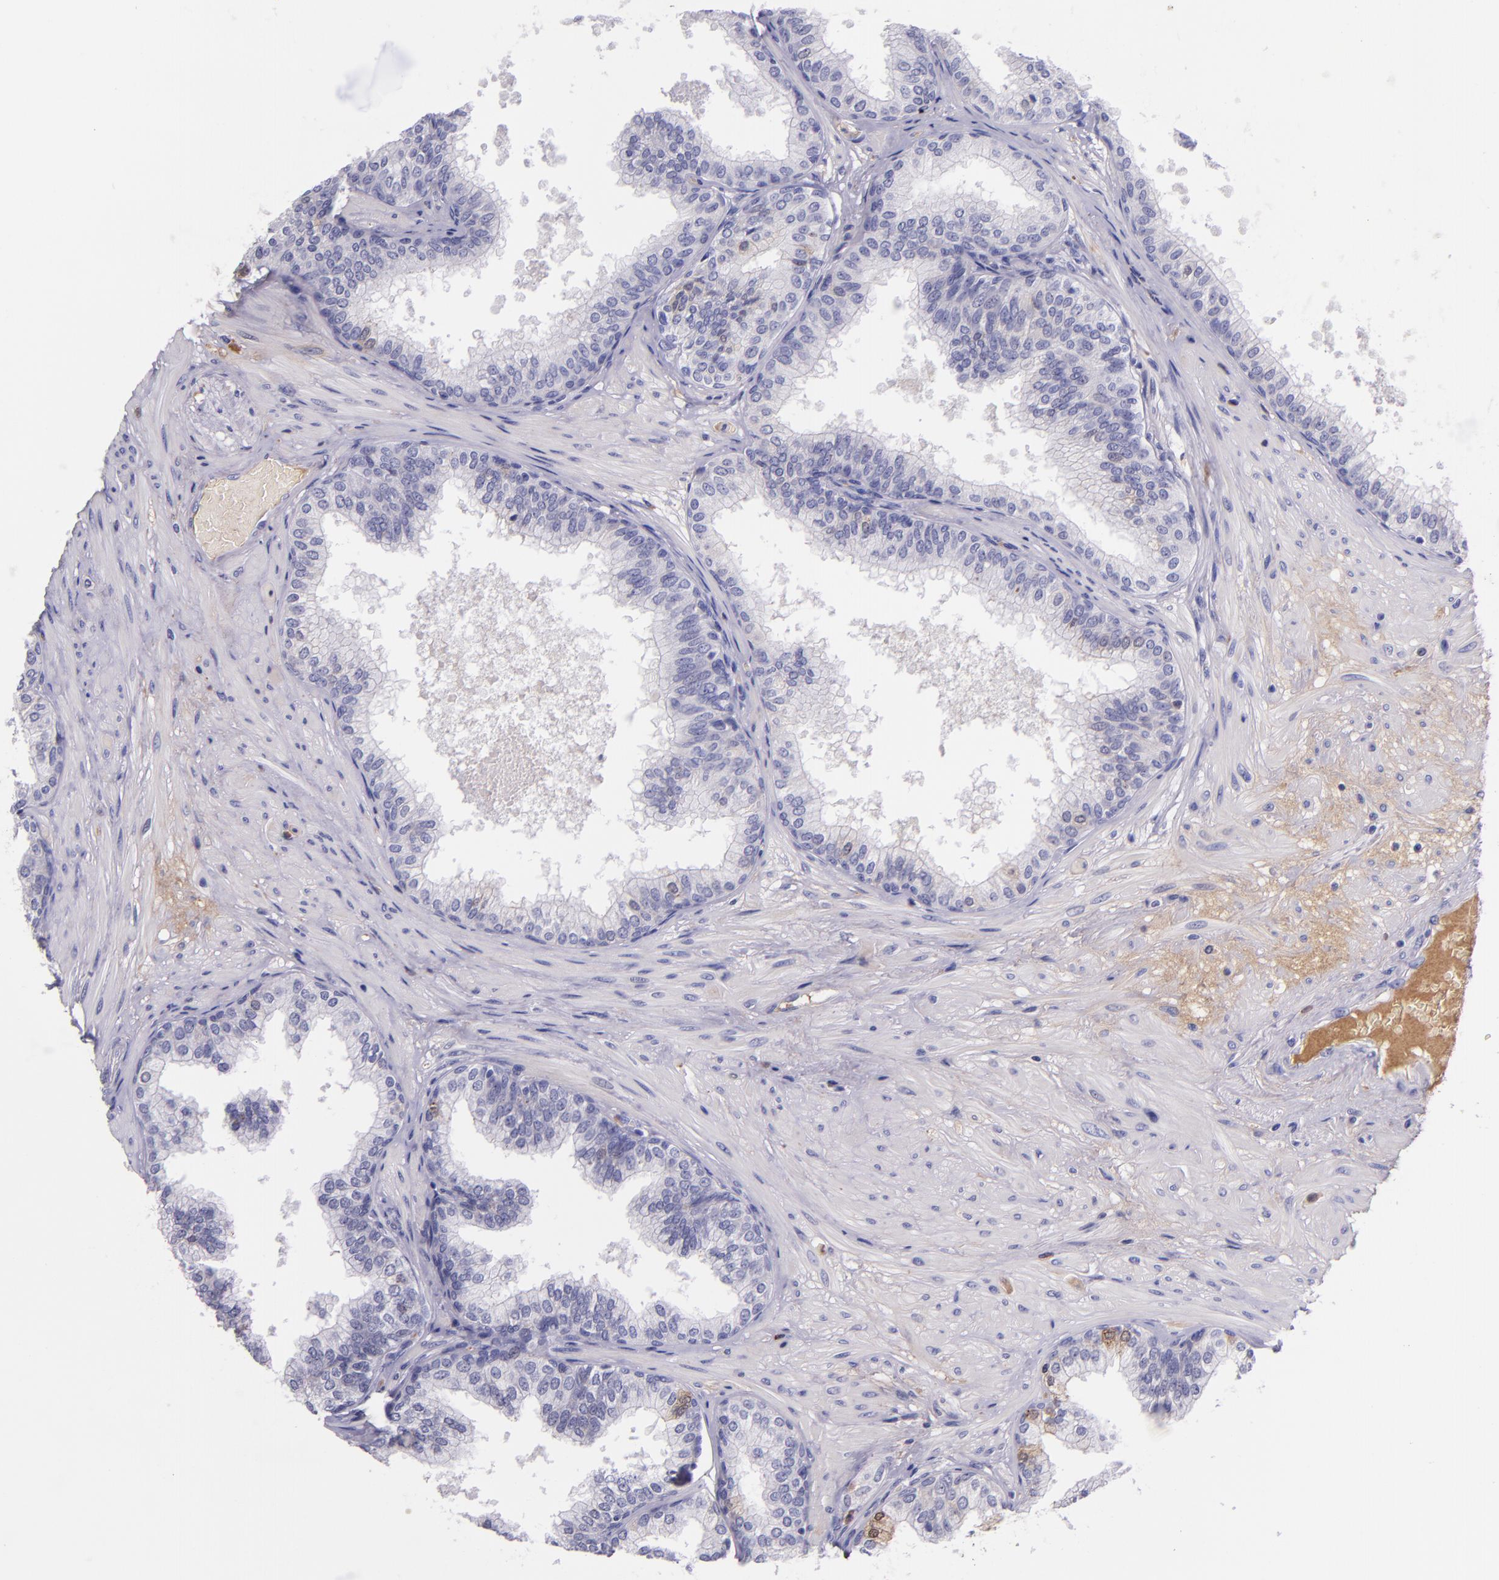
{"staining": {"intensity": "negative", "quantity": "none", "location": "none"}, "tissue": "prostate", "cell_type": "Glandular cells", "image_type": "normal", "snomed": [{"axis": "morphology", "description": "Normal tissue, NOS"}, {"axis": "topography", "description": "Prostate"}], "caption": "Image shows no protein staining in glandular cells of unremarkable prostate. Brightfield microscopy of immunohistochemistry stained with DAB (3,3'-diaminobenzidine) (brown) and hematoxylin (blue), captured at high magnification.", "gene": "KNG1", "patient": {"sex": "male", "age": 60}}